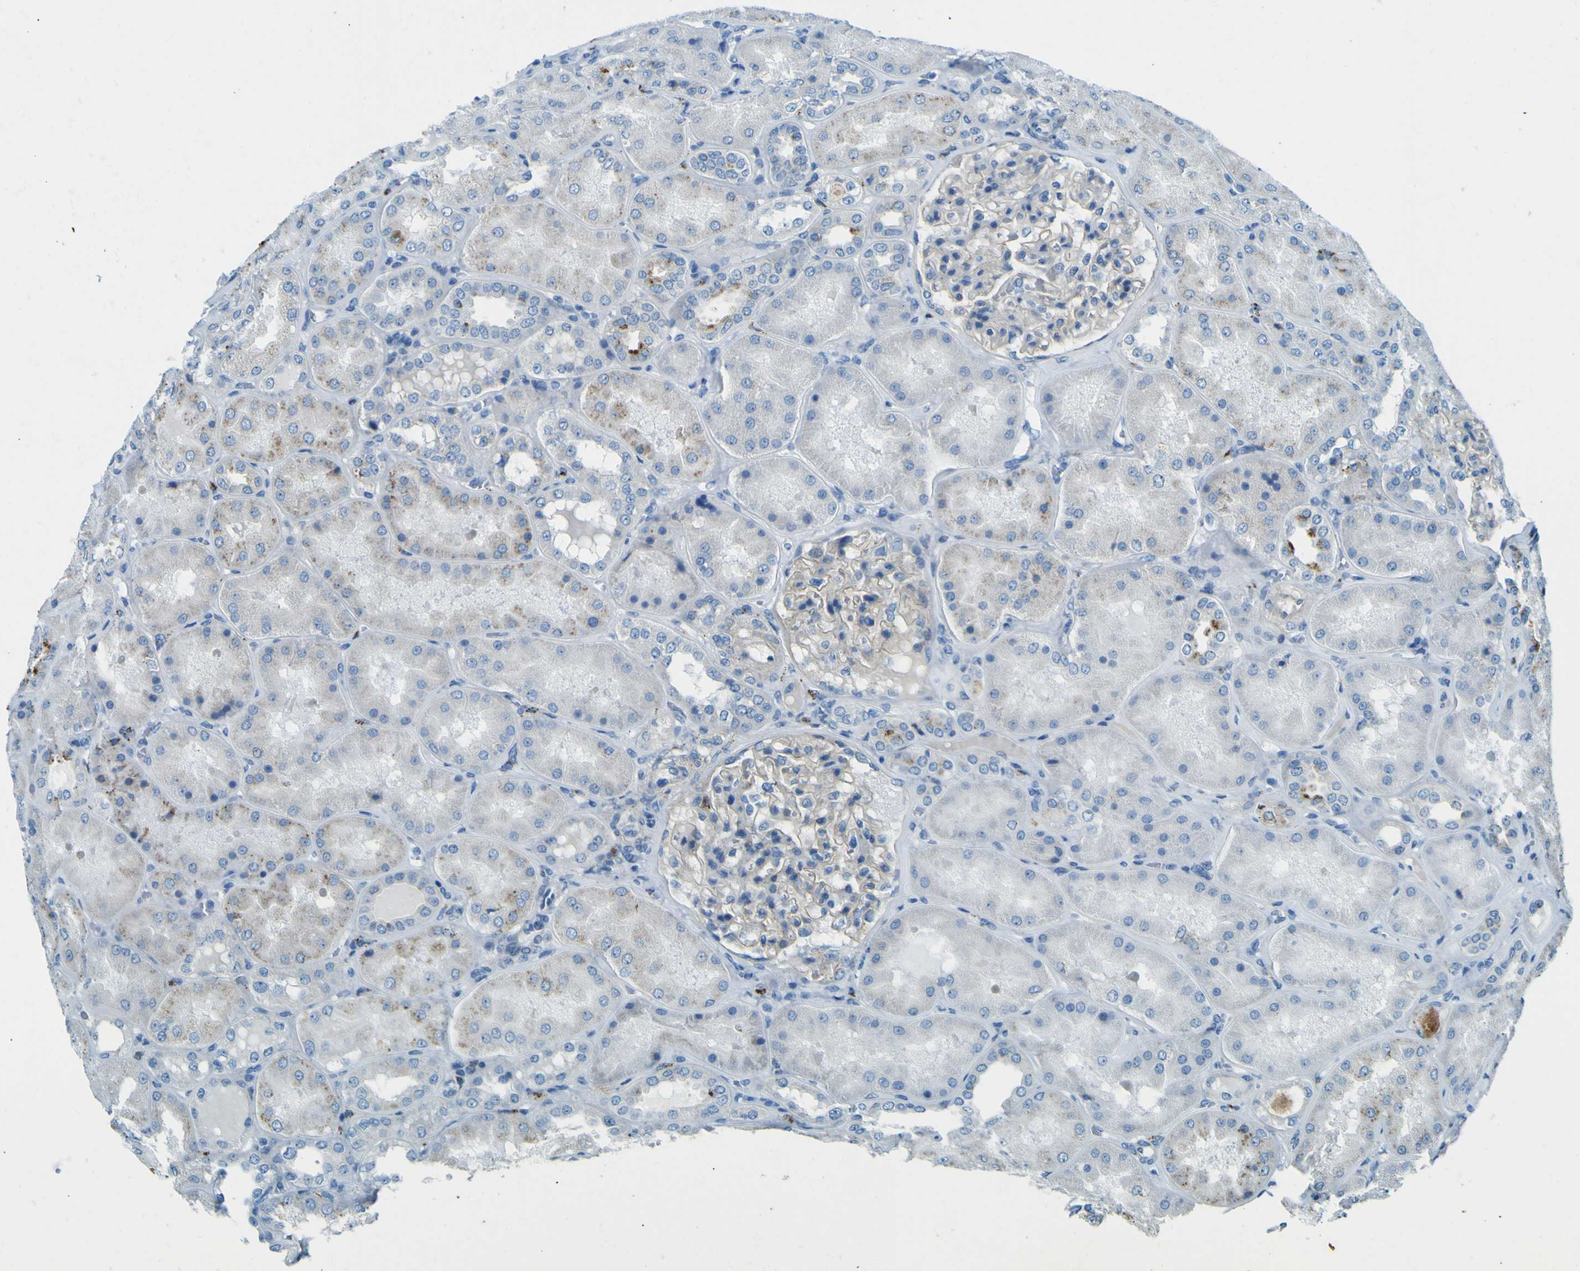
{"staining": {"intensity": "negative", "quantity": "none", "location": "none"}, "tissue": "kidney", "cell_type": "Cells in glomeruli", "image_type": "normal", "snomed": [{"axis": "morphology", "description": "Normal tissue, NOS"}, {"axis": "topography", "description": "Kidney"}], "caption": "There is no significant staining in cells in glomeruli of kidney. (DAB (3,3'-diaminobenzidine) IHC, high magnification).", "gene": "PDE9A", "patient": {"sex": "female", "age": 56}}